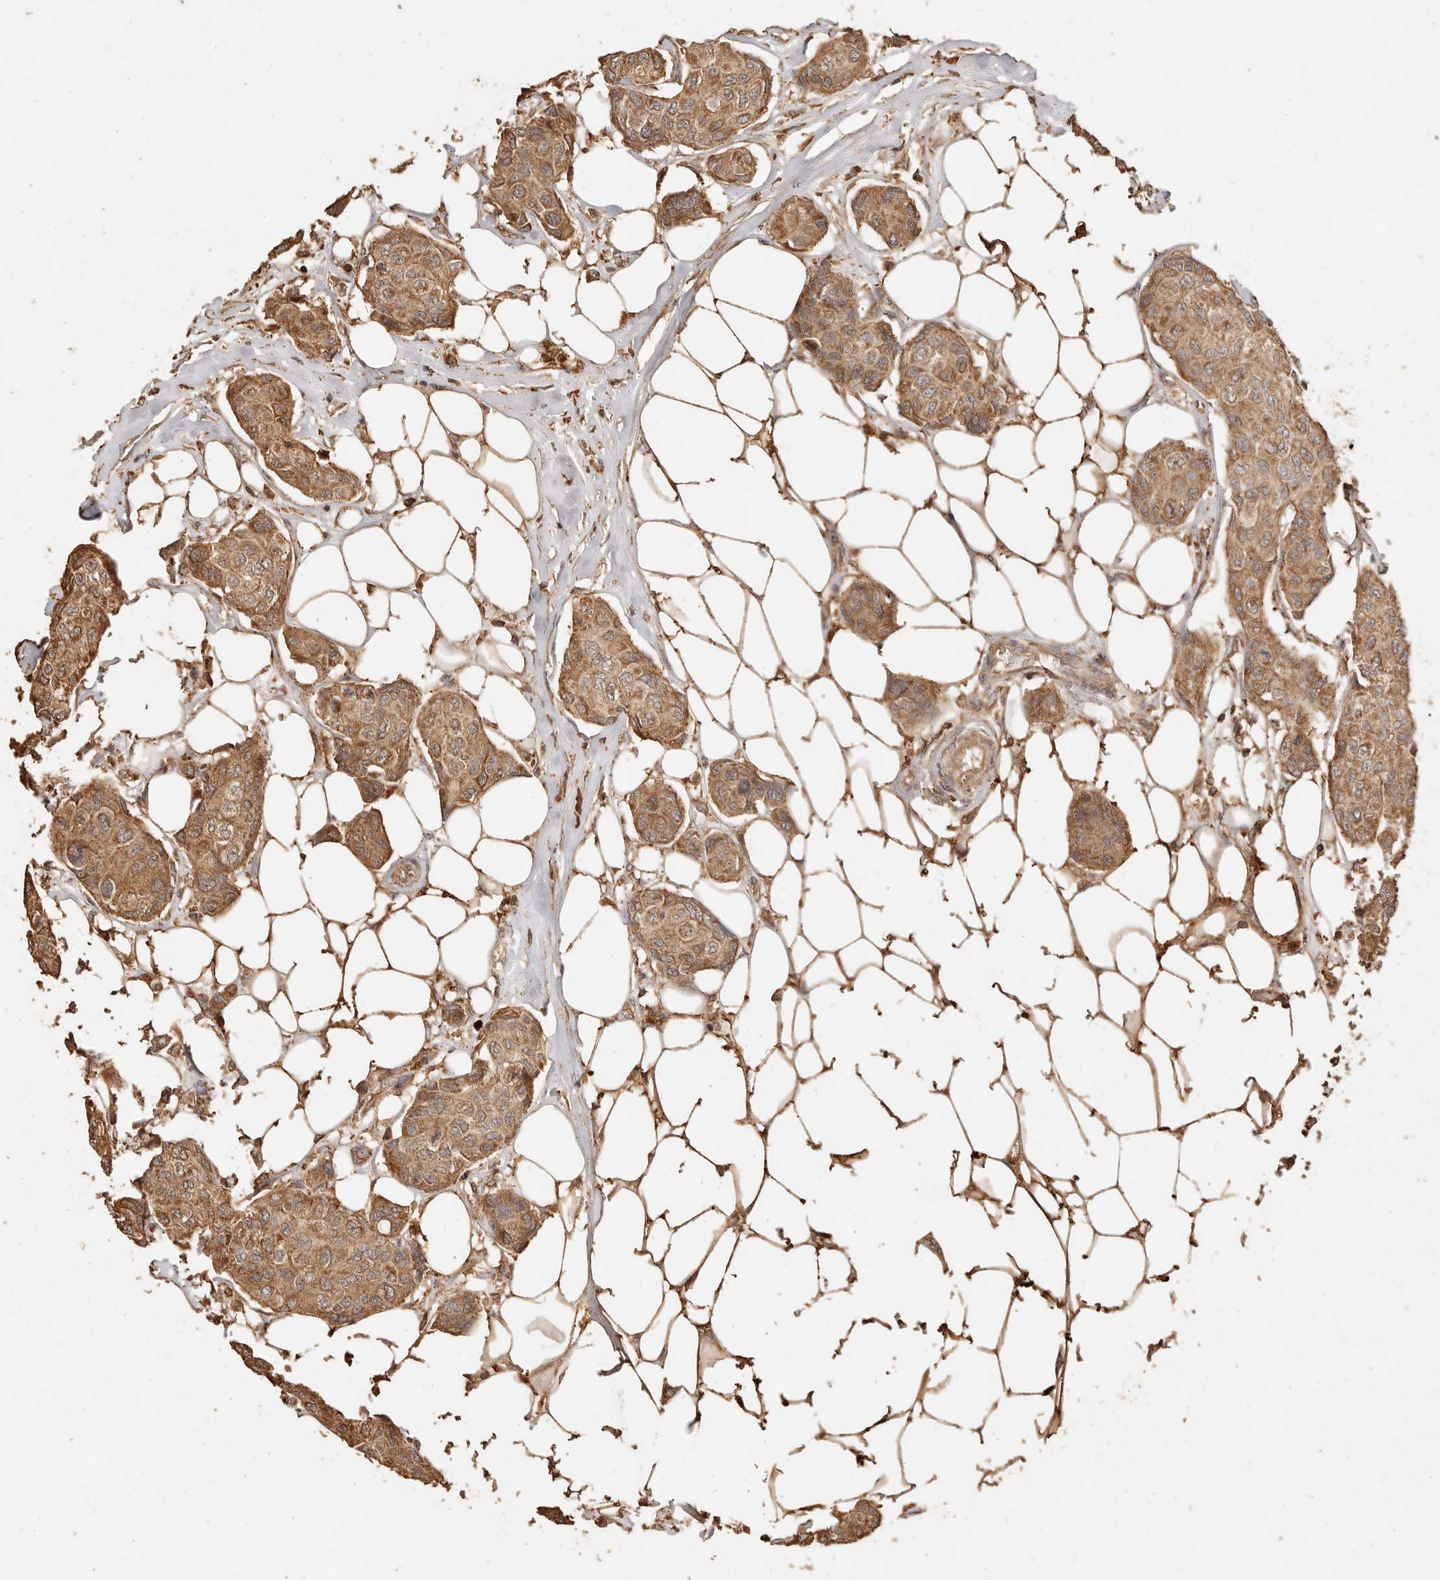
{"staining": {"intensity": "moderate", "quantity": ">75%", "location": "cytoplasmic/membranous"}, "tissue": "breast cancer", "cell_type": "Tumor cells", "image_type": "cancer", "snomed": [{"axis": "morphology", "description": "Duct carcinoma"}, {"axis": "topography", "description": "Breast"}], "caption": "An IHC histopathology image of neoplastic tissue is shown. Protein staining in brown labels moderate cytoplasmic/membranous positivity in invasive ductal carcinoma (breast) within tumor cells. (brown staining indicates protein expression, while blue staining denotes nuclei).", "gene": "FAM180B", "patient": {"sex": "female", "age": 80}}